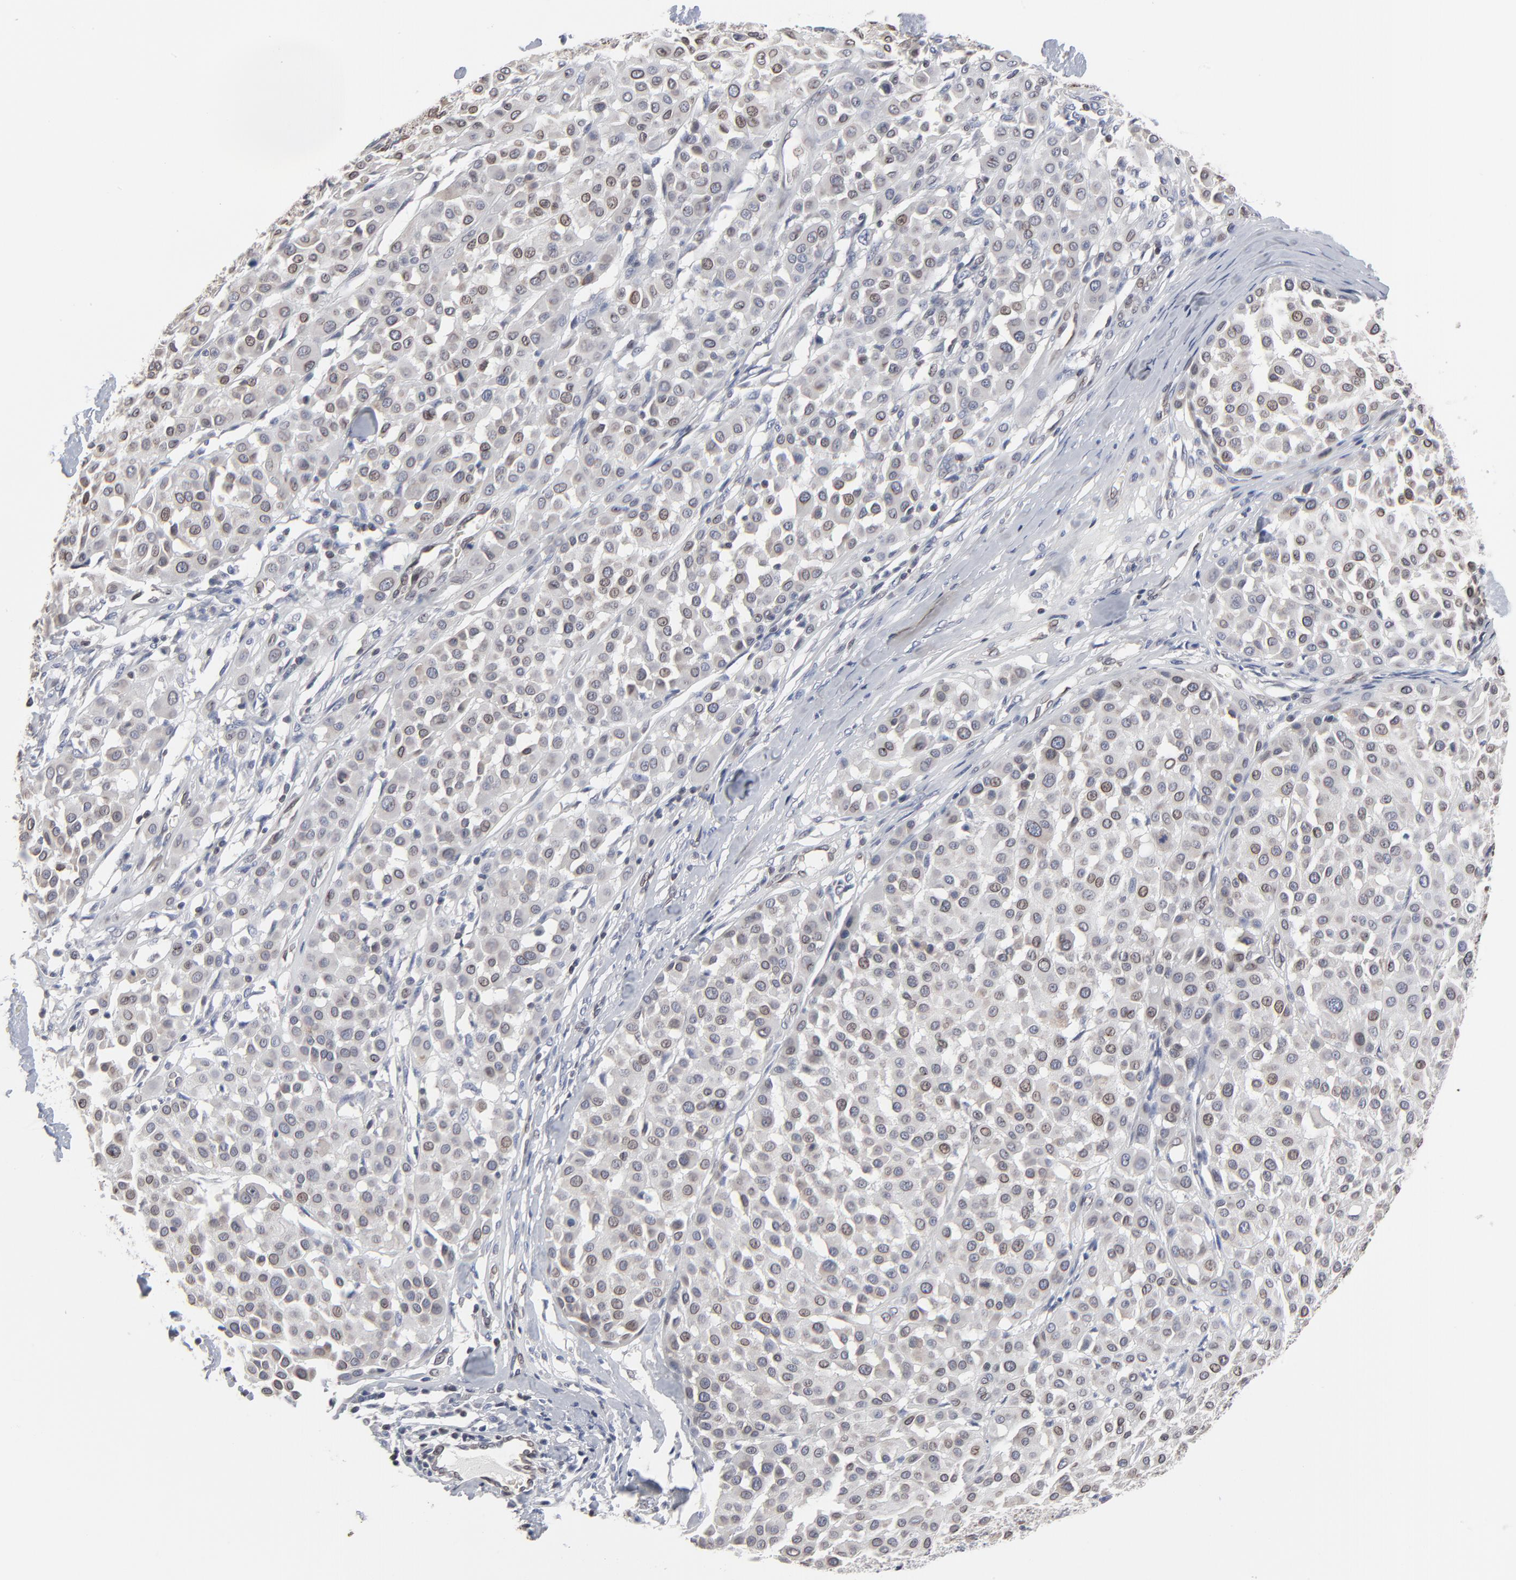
{"staining": {"intensity": "weak", "quantity": "25%-75%", "location": "cytoplasmic/membranous,nuclear"}, "tissue": "melanoma", "cell_type": "Tumor cells", "image_type": "cancer", "snomed": [{"axis": "morphology", "description": "Malignant melanoma, Metastatic site"}, {"axis": "topography", "description": "Soft tissue"}], "caption": "Protein staining of melanoma tissue displays weak cytoplasmic/membranous and nuclear expression in about 25%-75% of tumor cells. (Stains: DAB (3,3'-diaminobenzidine) in brown, nuclei in blue, Microscopy: brightfield microscopy at high magnification).", "gene": "SYNE2", "patient": {"sex": "male", "age": 41}}